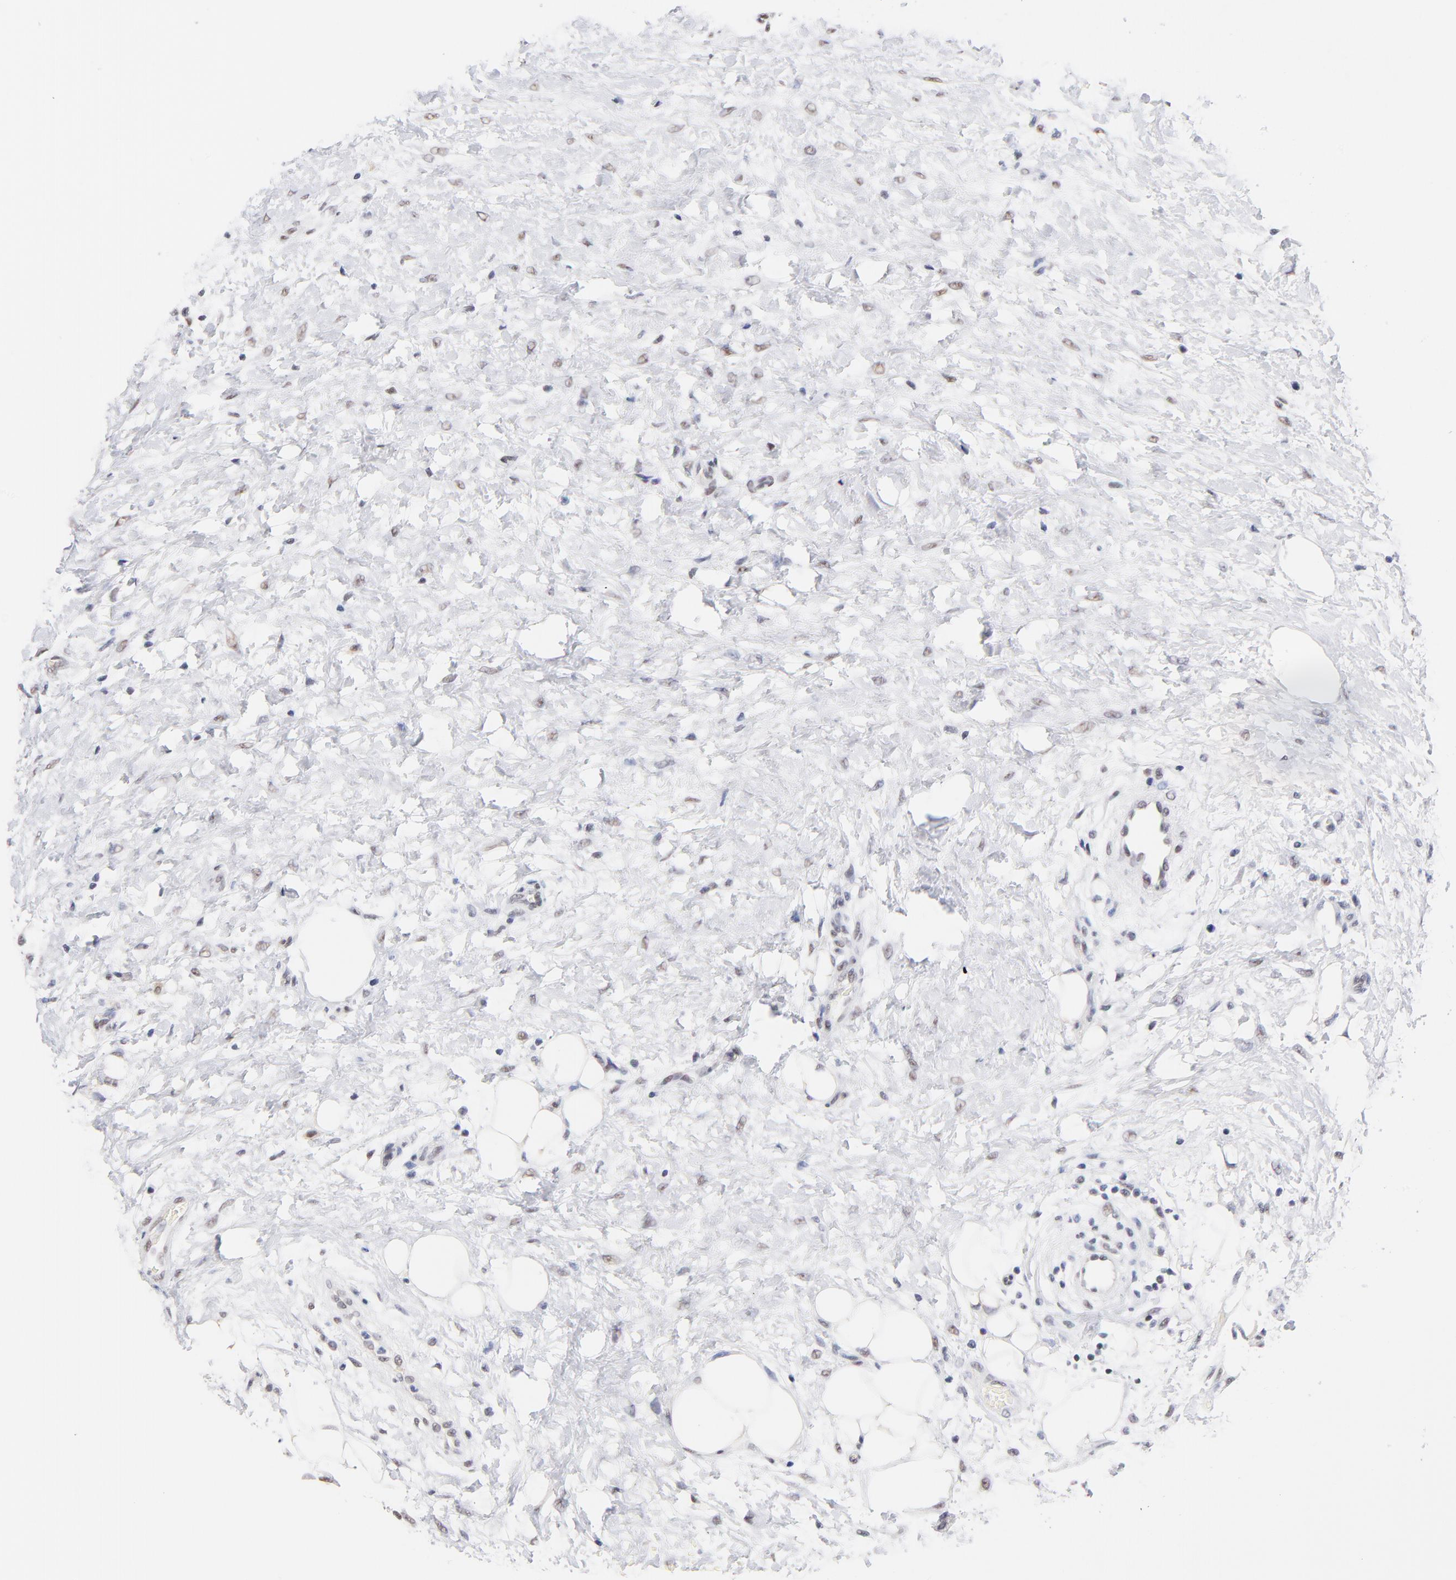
{"staining": {"intensity": "negative", "quantity": "none", "location": "none"}, "tissue": "lymphoma", "cell_type": "Tumor cells", "image_type": "cancer", "snomed": [{"axis": "morphology", "description": "Malignant lymphoma, non-Hodgkin's type, Low grade"}, {"axis": "topography", "description": "Lymph node"}], "caption": "IHC micrograph of low-grade malignant lymphoma, non-Hodgkin's type stained for a protein (brown), which shows no positivity in tumor cells.", "gene": "ZNF74", "patient": {"sex": "female", "age": 76}}